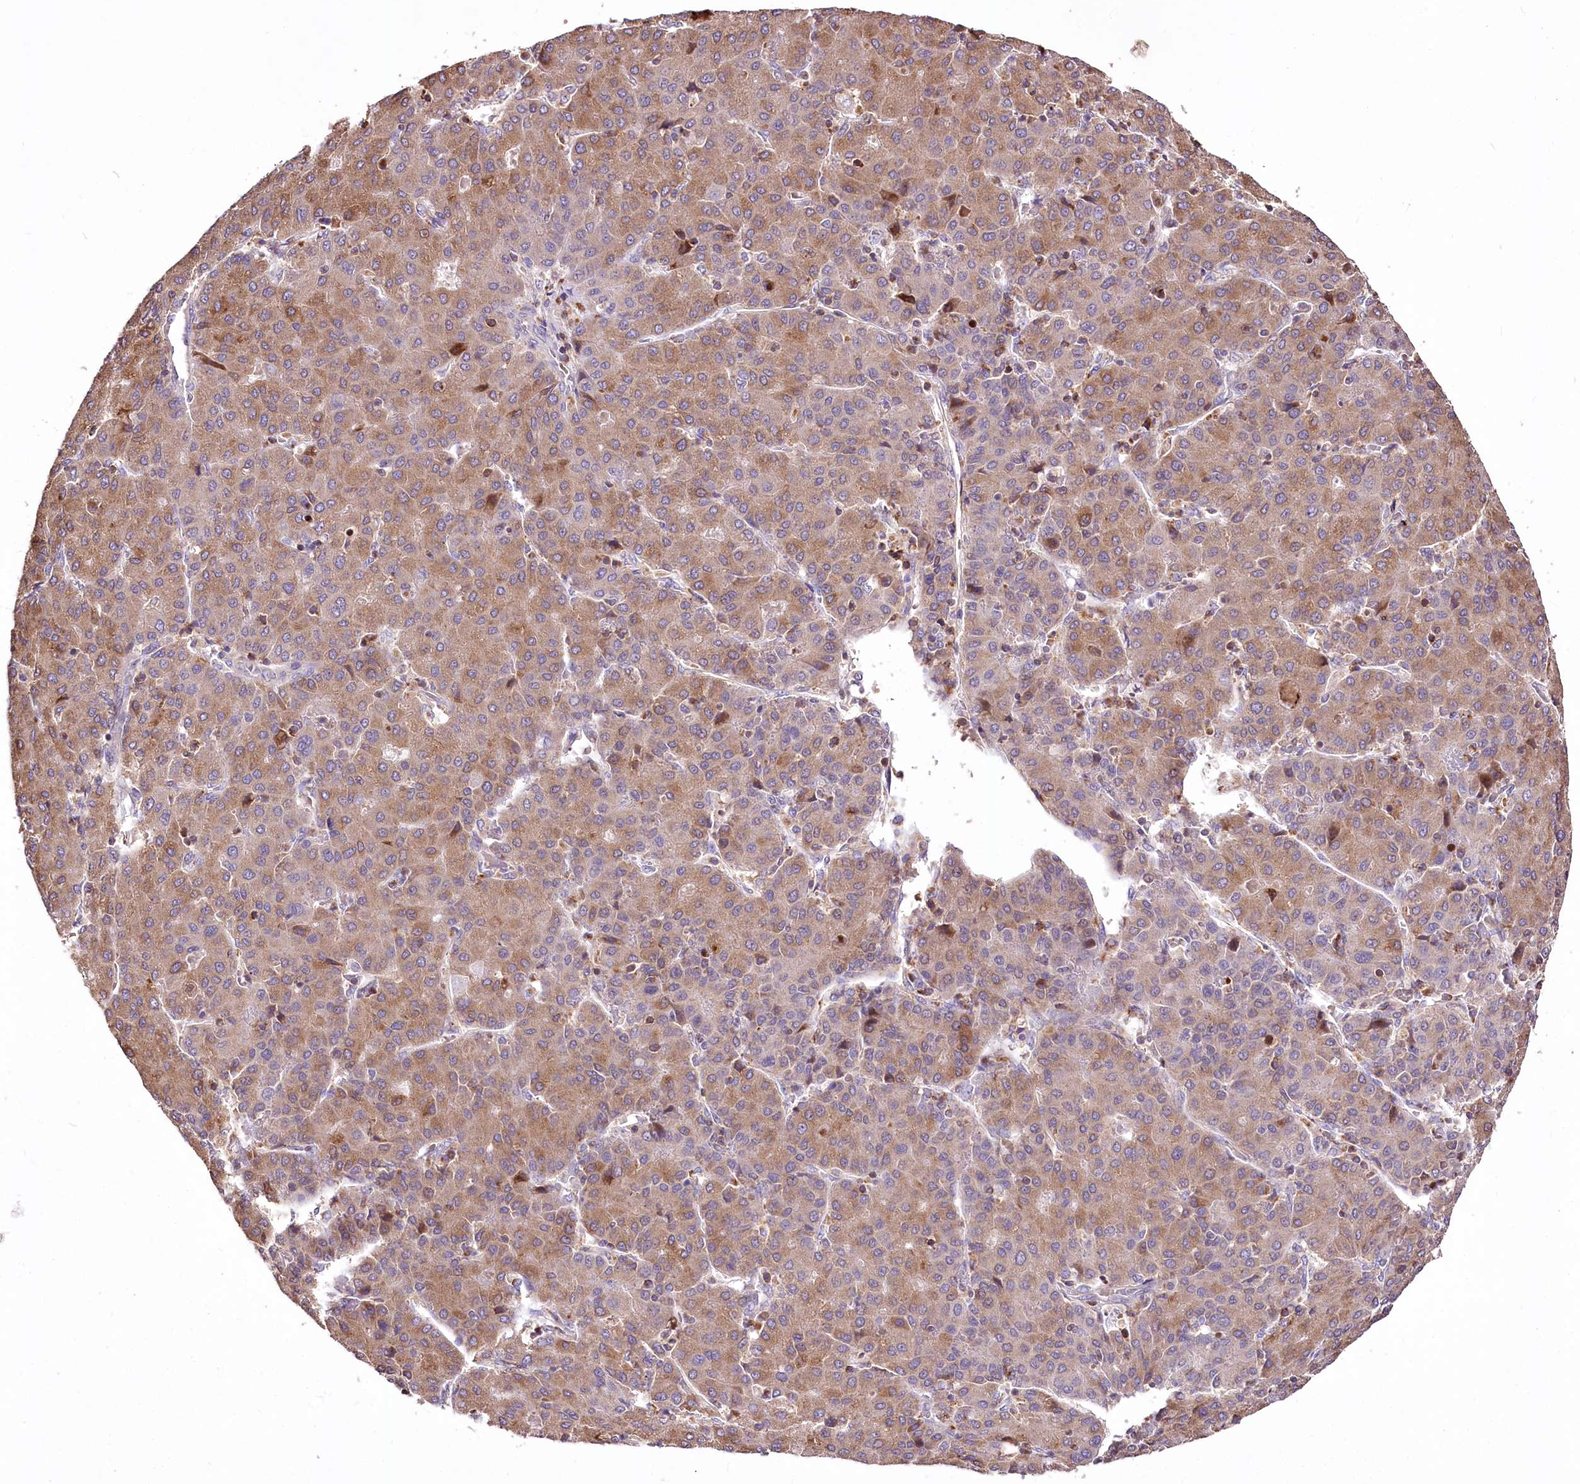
{"staining": {"intensity": "moderate", "quantity": "25%-75%", "location": "cytoplasmic/membranous"}, "tissue": "liver cancer", "cell_type": "Tumor cells", "image_type": "cancer", "snomed": [{"axis": "morphology", "description": "Carcinoma, Hepatocellular, NOS"}, {"axis": "topography", "description": "Liver"}], "caption": "Immunohistochemistry (IHC) micrograph of liver cancer stained for a protein (brown), which reveals medium levels of moderate cytoplasmic/membranous staining in about 25%-75% of tumor cells.", "gene": "SERGEF", "patient": {"sex": "male", "age": 65}}